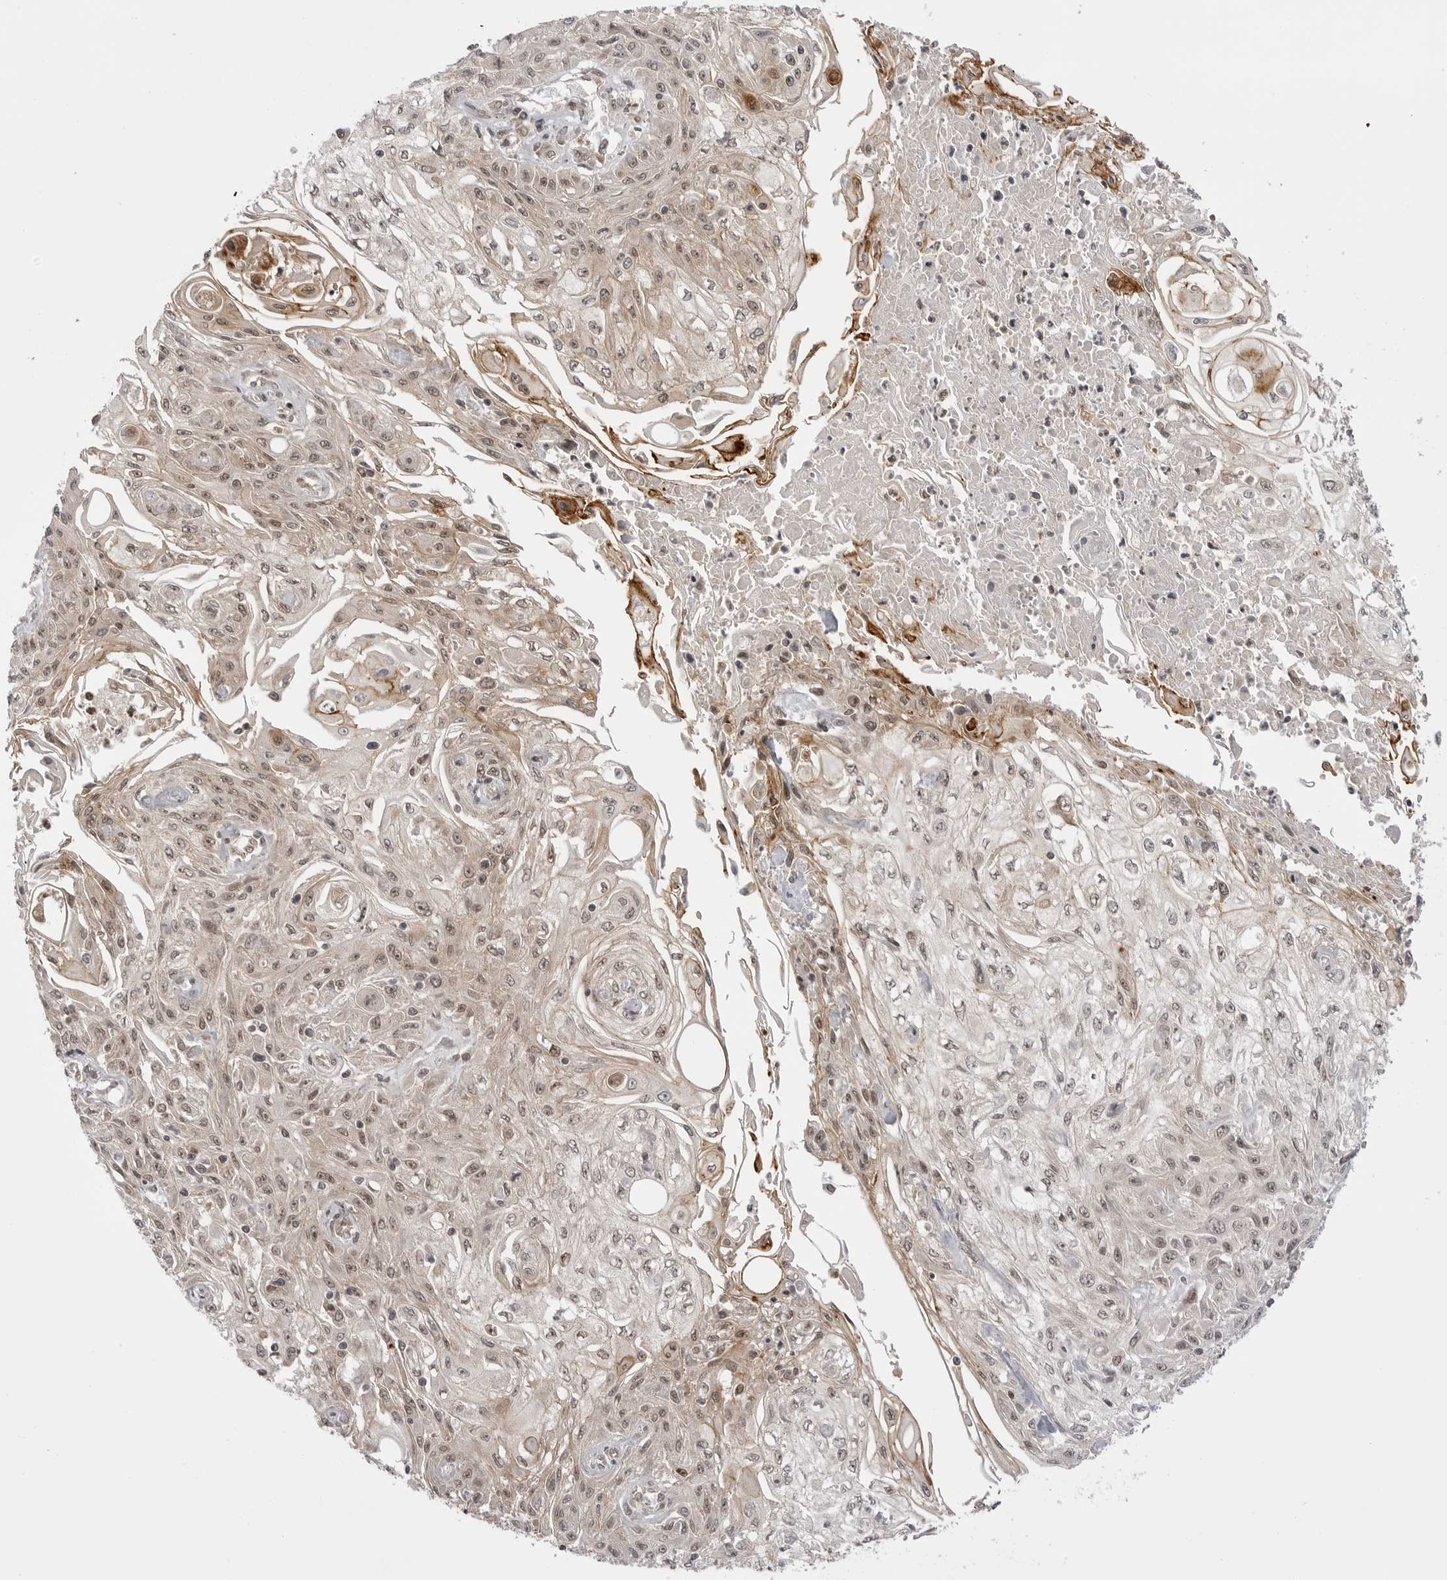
{"staining": {"intensity": "weak", "quantity": "25%-75%", "location": "cytoplasmic/membranous,nuclear"}, "tissue": "skin cancer", "cell_type": "Tumor cells", "image_type": "cancer", "snomed": [{"axis": "morphology", "description": "Squamous cell carcinoma, NOS"}, {"axis": "morphology", "description": "Squamous cell carcinoma, metastatic, NOS"}, {"axis": "topography", "description": "Skin"}, {"axis": "topography", "description": "Lymph node"}], "caption": "Metastatic squamous cell carcinoma (skin) stained for a protein (brown) exhibits weak cytoplasmic/membranous and nuclear positive staining in about 25%-75% of tumor cells.", "gene": "PTK2B", "patient": {"sex": "male", "age": 75}}